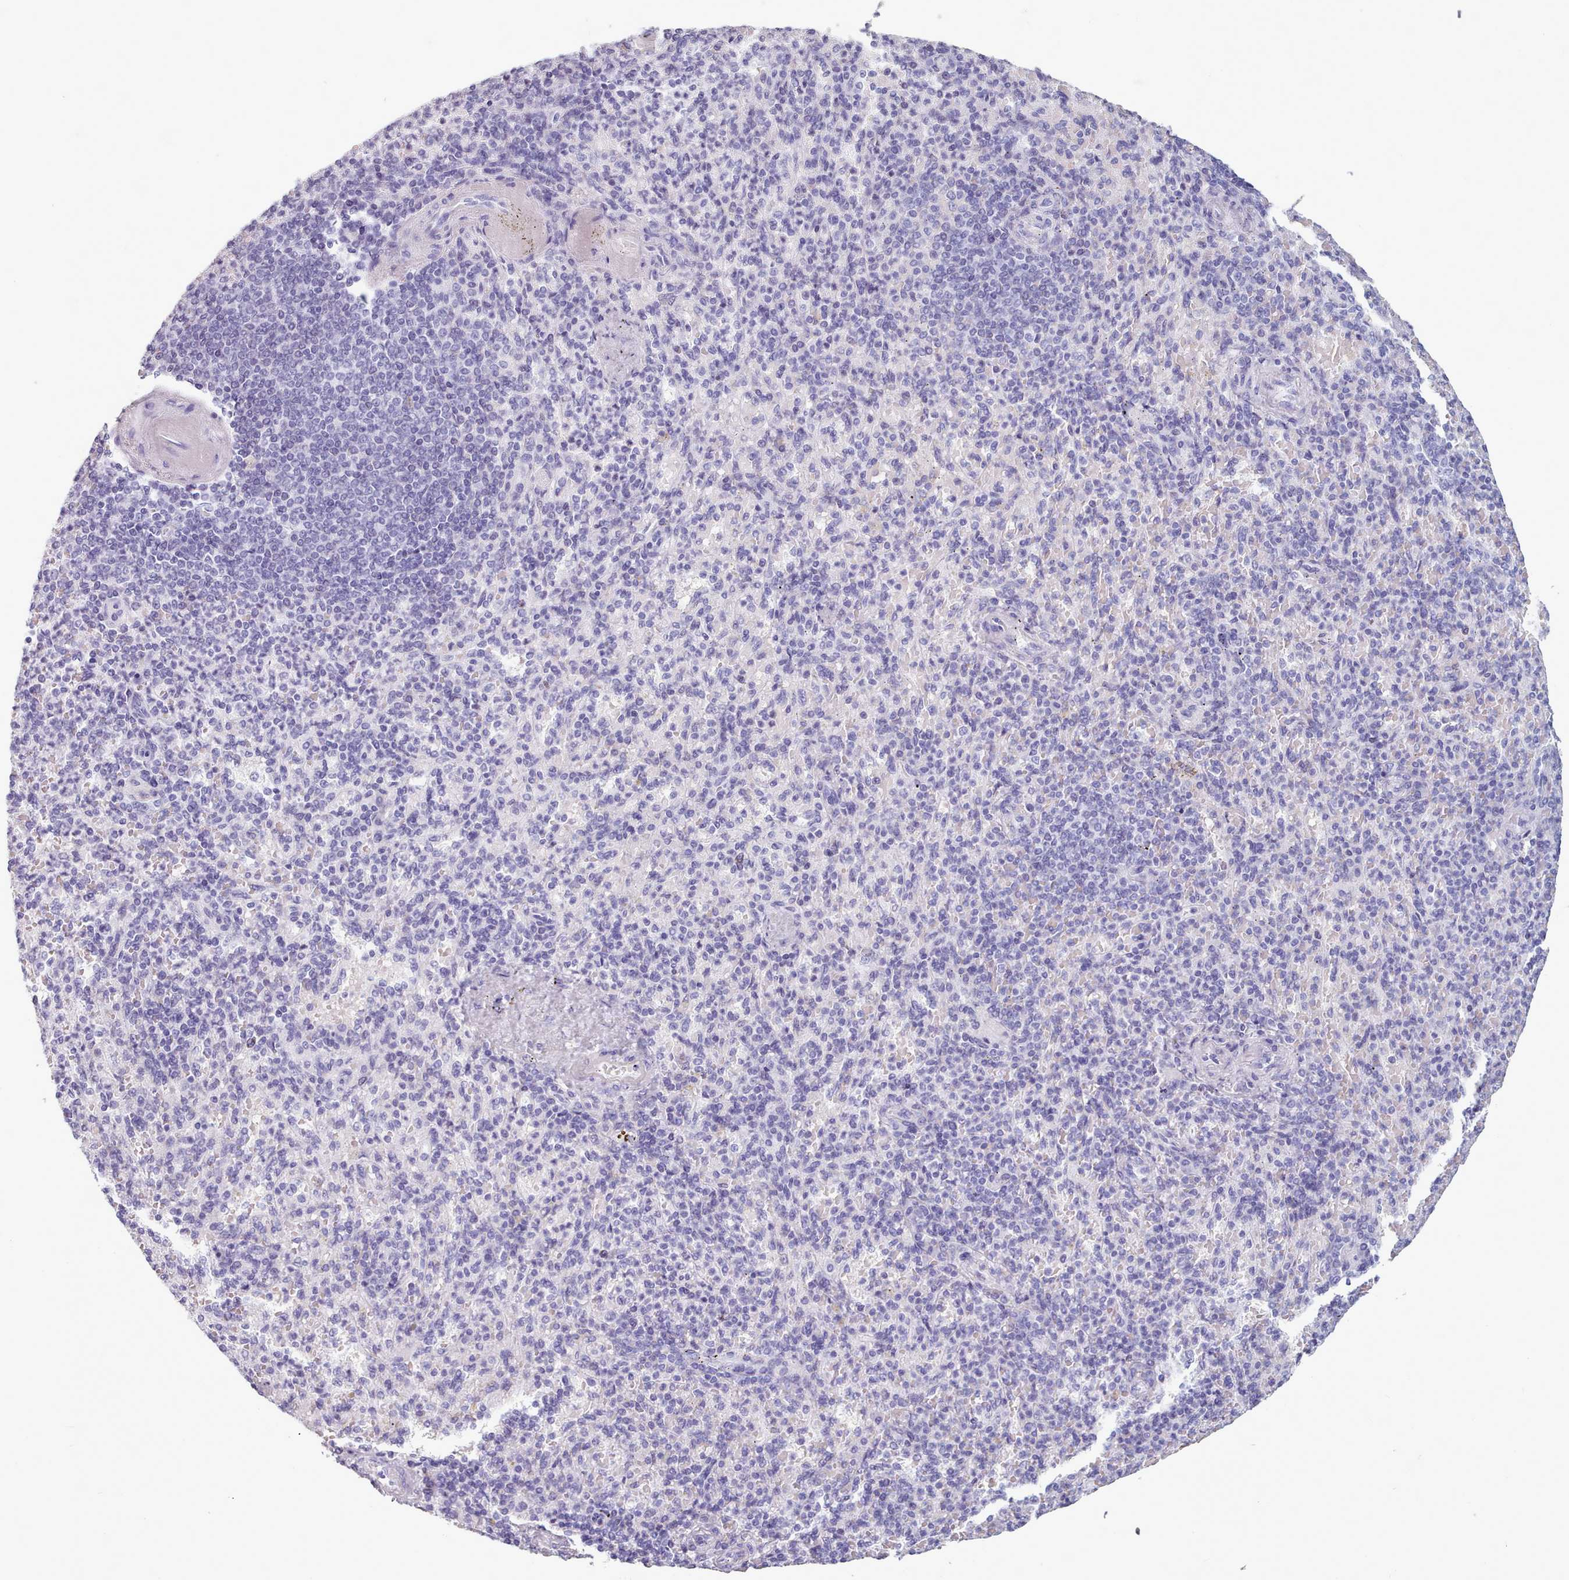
{"staining": {"intensity": "negative", "quantity": "none", "location": "none"}, "tissue": "spleen", "cell_type": "Cells in red pulp", "image_type": "normal", "snomed": [{"axis": "morphology", "description": "Normal tissue, NOS"}, {"axis": "topography", "description": "Spleen"}], "caption": "Spleen stained for a protein using immunohistochemistry (IHC) demonstrates no expression cells in red pulp.", "gene": "ZNF43", "patient": {"sex": "female", "age": 74}}